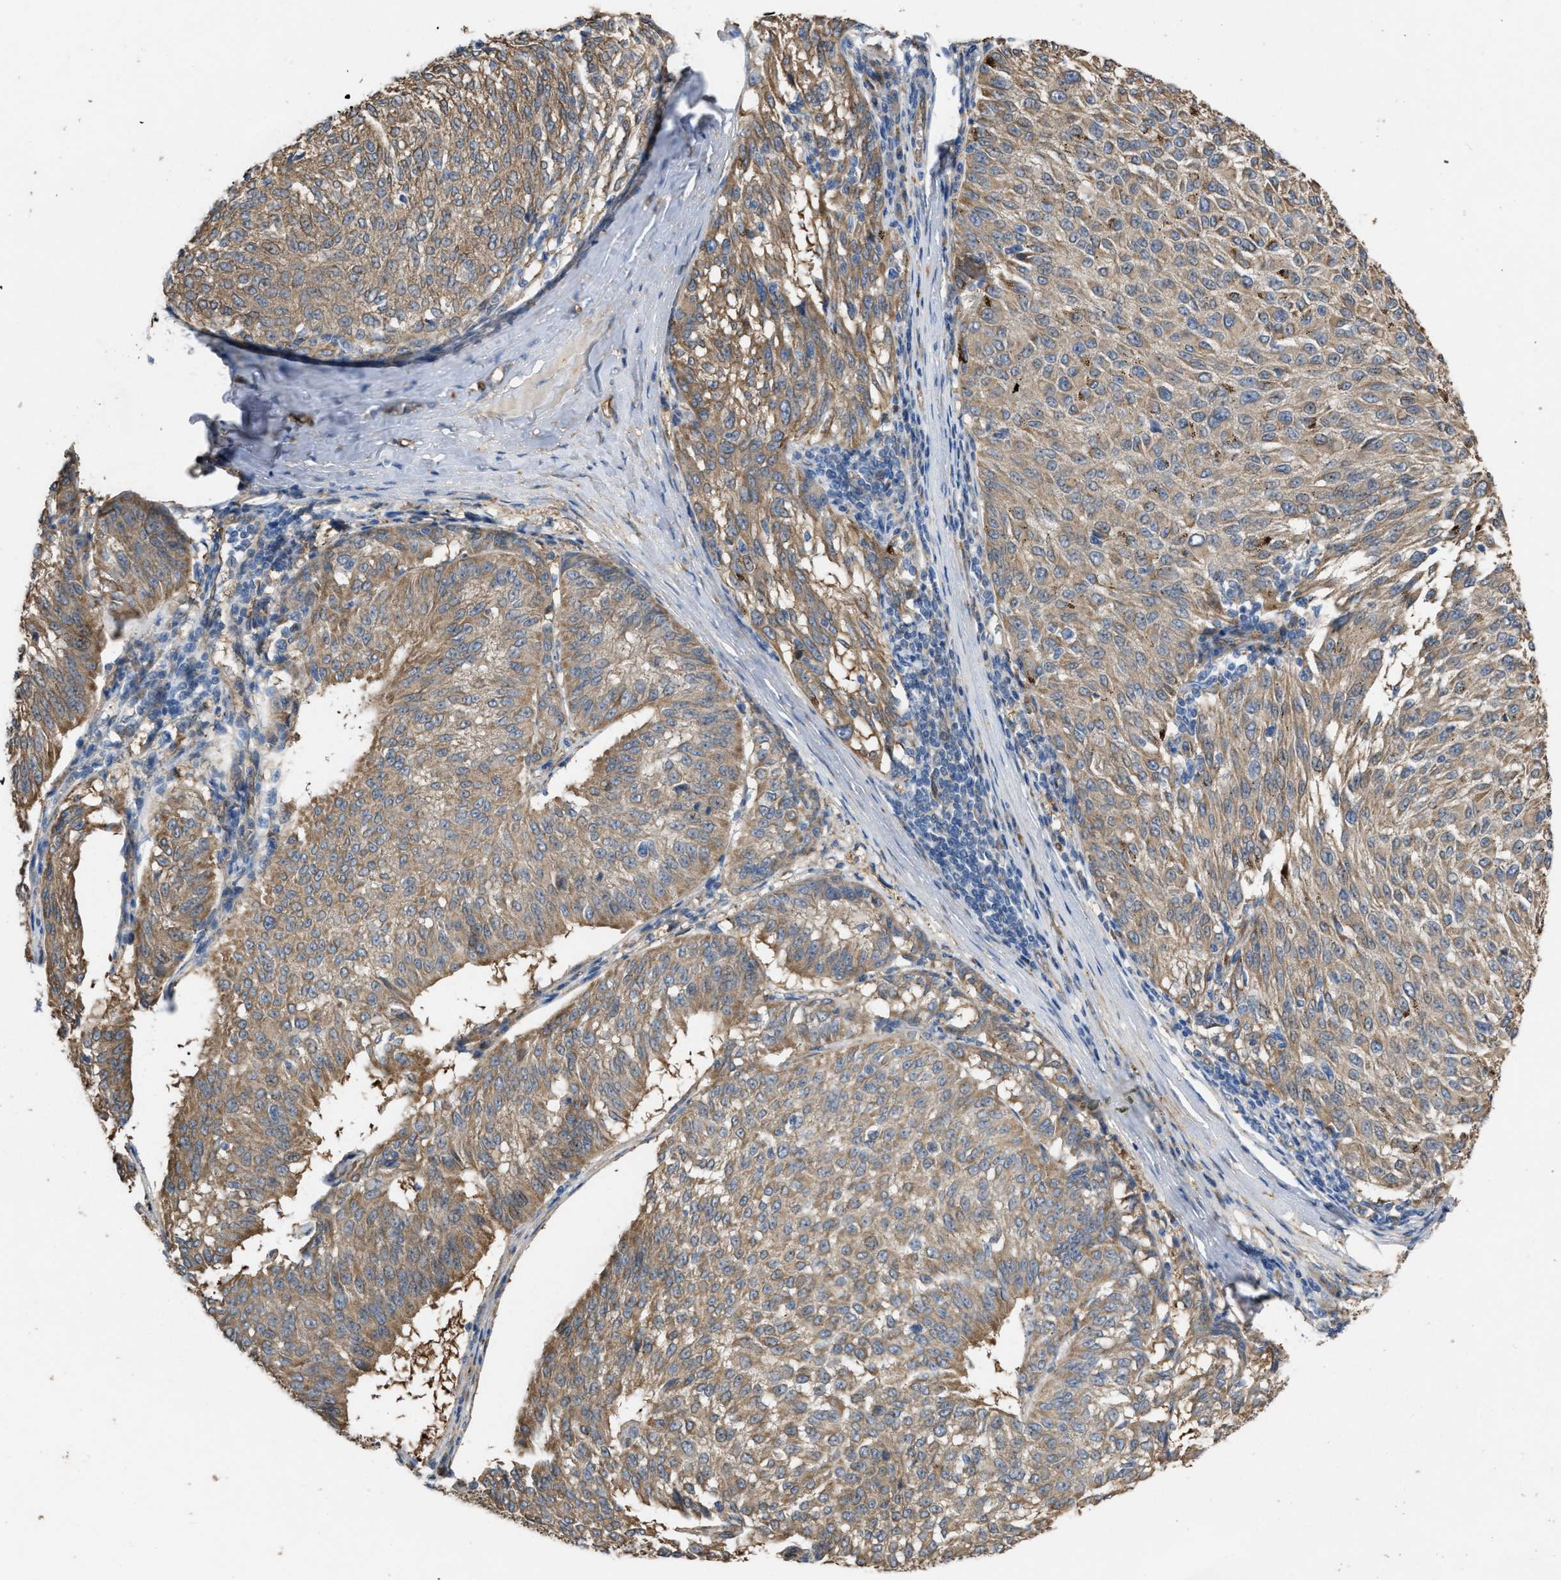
{"staining": {"intensity": "moderate", "quantity": ">75%", "location": "cytoplasmic/membranous"}, "tissue": "melanoma", "cell_type": "Tumor cells", "image_type": "cancer", "snomed": [{"axis": "morphology", "description": "Malignant melanoma, NOS"}, {"axis": "topography", "description": "Skin"}], "caption": "The photomicrograph exhibits staining of melanoma, revealing moderate cytoplasmic/membranous protein positivity (brown color) within tumor cells.", "gene": "SLC4A11", "patient": {"sex": "female", "age": 72}}